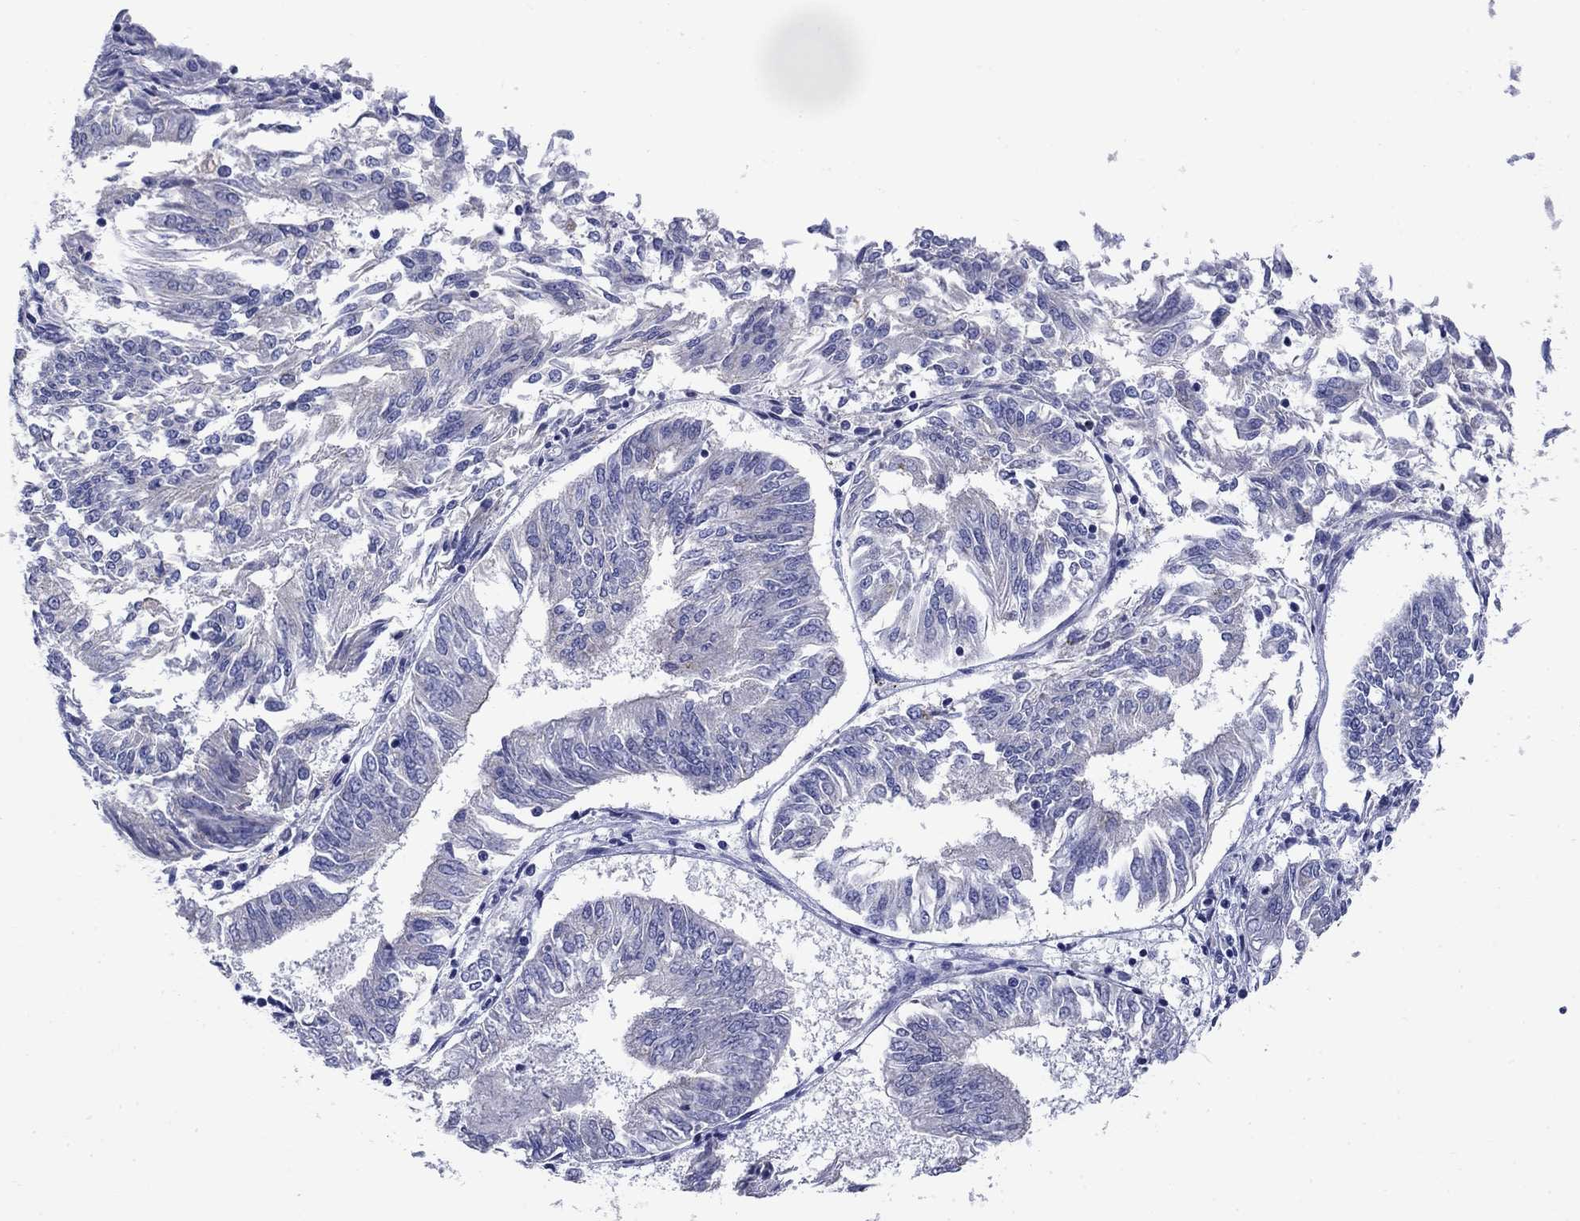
{"staining": {"intensity": "negative", "quantity": "none", "location": "none"}, "tissue": "endometrial cancer", "cell_type": "Tumor cells", "image_type": "cancer", "snomed": [{"axis": "morphology", "description": "Adenocarcinoma, NOS"}, {"axis": "topography", "description": "Endometrium"}], "caption": "High power microscopy image of an immunohistochemistry photomicrograph of endometrial adenocarcinoma, revealing no significant positivity in tumor cells.", "gene": "PRKCG", "patient": {"sex": "female", "age": 58}}